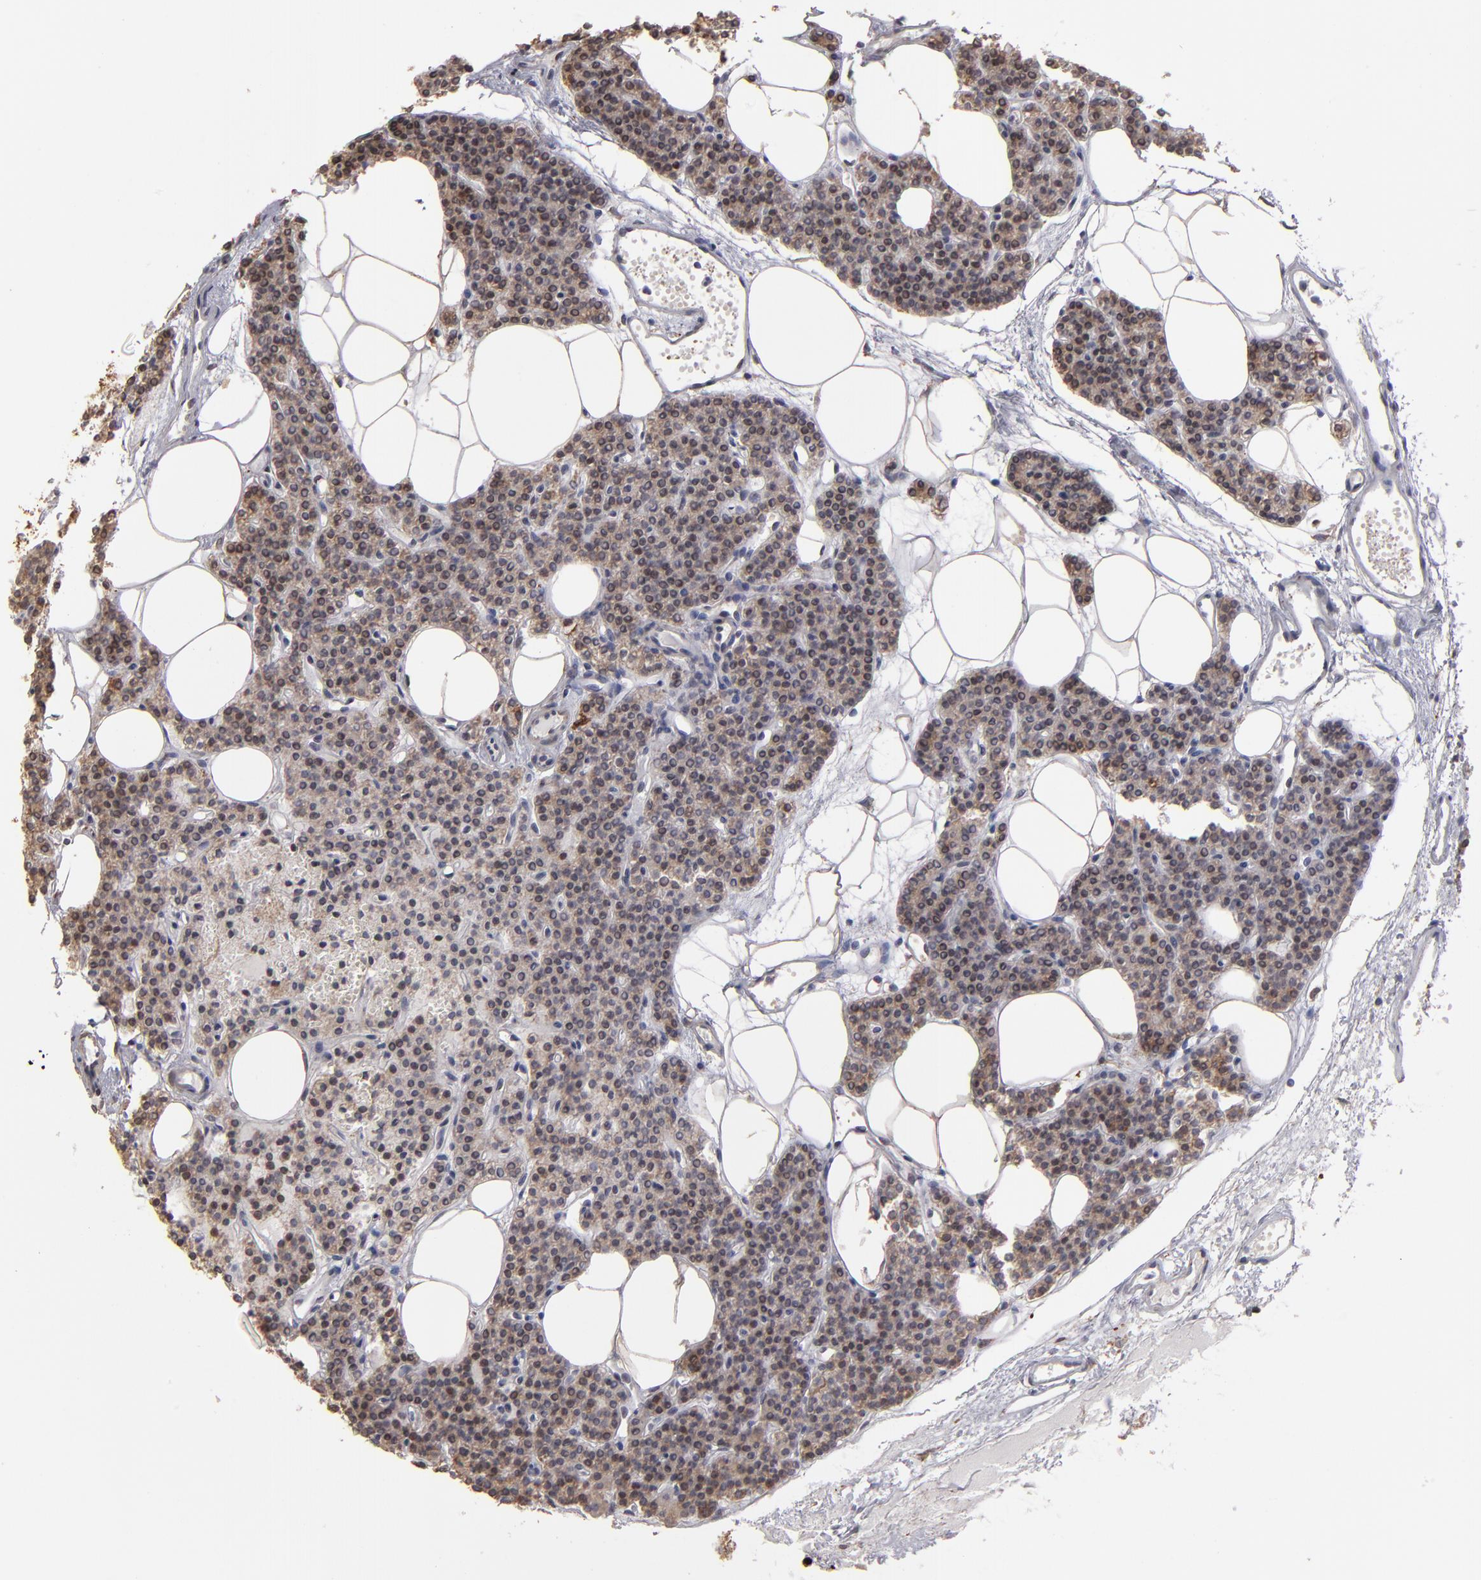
{"staining": {"intensity": "moderate", "quantity": "25%-75%", "location": "nuclear"}, "tissue": "parathyroid gland", "cell_type": "Glandular cells", "image_type": "normal", "snomed": [{"axis": "morphology", "description": "Normal tissue, NOS"}, {"axis": "topography", "description": "Parathyroid gland"}], "caption": "IHC staining of unremarkable parathyroid gland, which reveals medium levels of moderate nuclear expression in approximately 25%-75% of glandular cells indicating moderate nuclear protein staining. The staining was performed using DAB (brown) for protein detection and nuclei were counterstained in hematoxylin (blue).", "gene": "PGRMC1", "patient": {"sex": "male", "age": 24}}